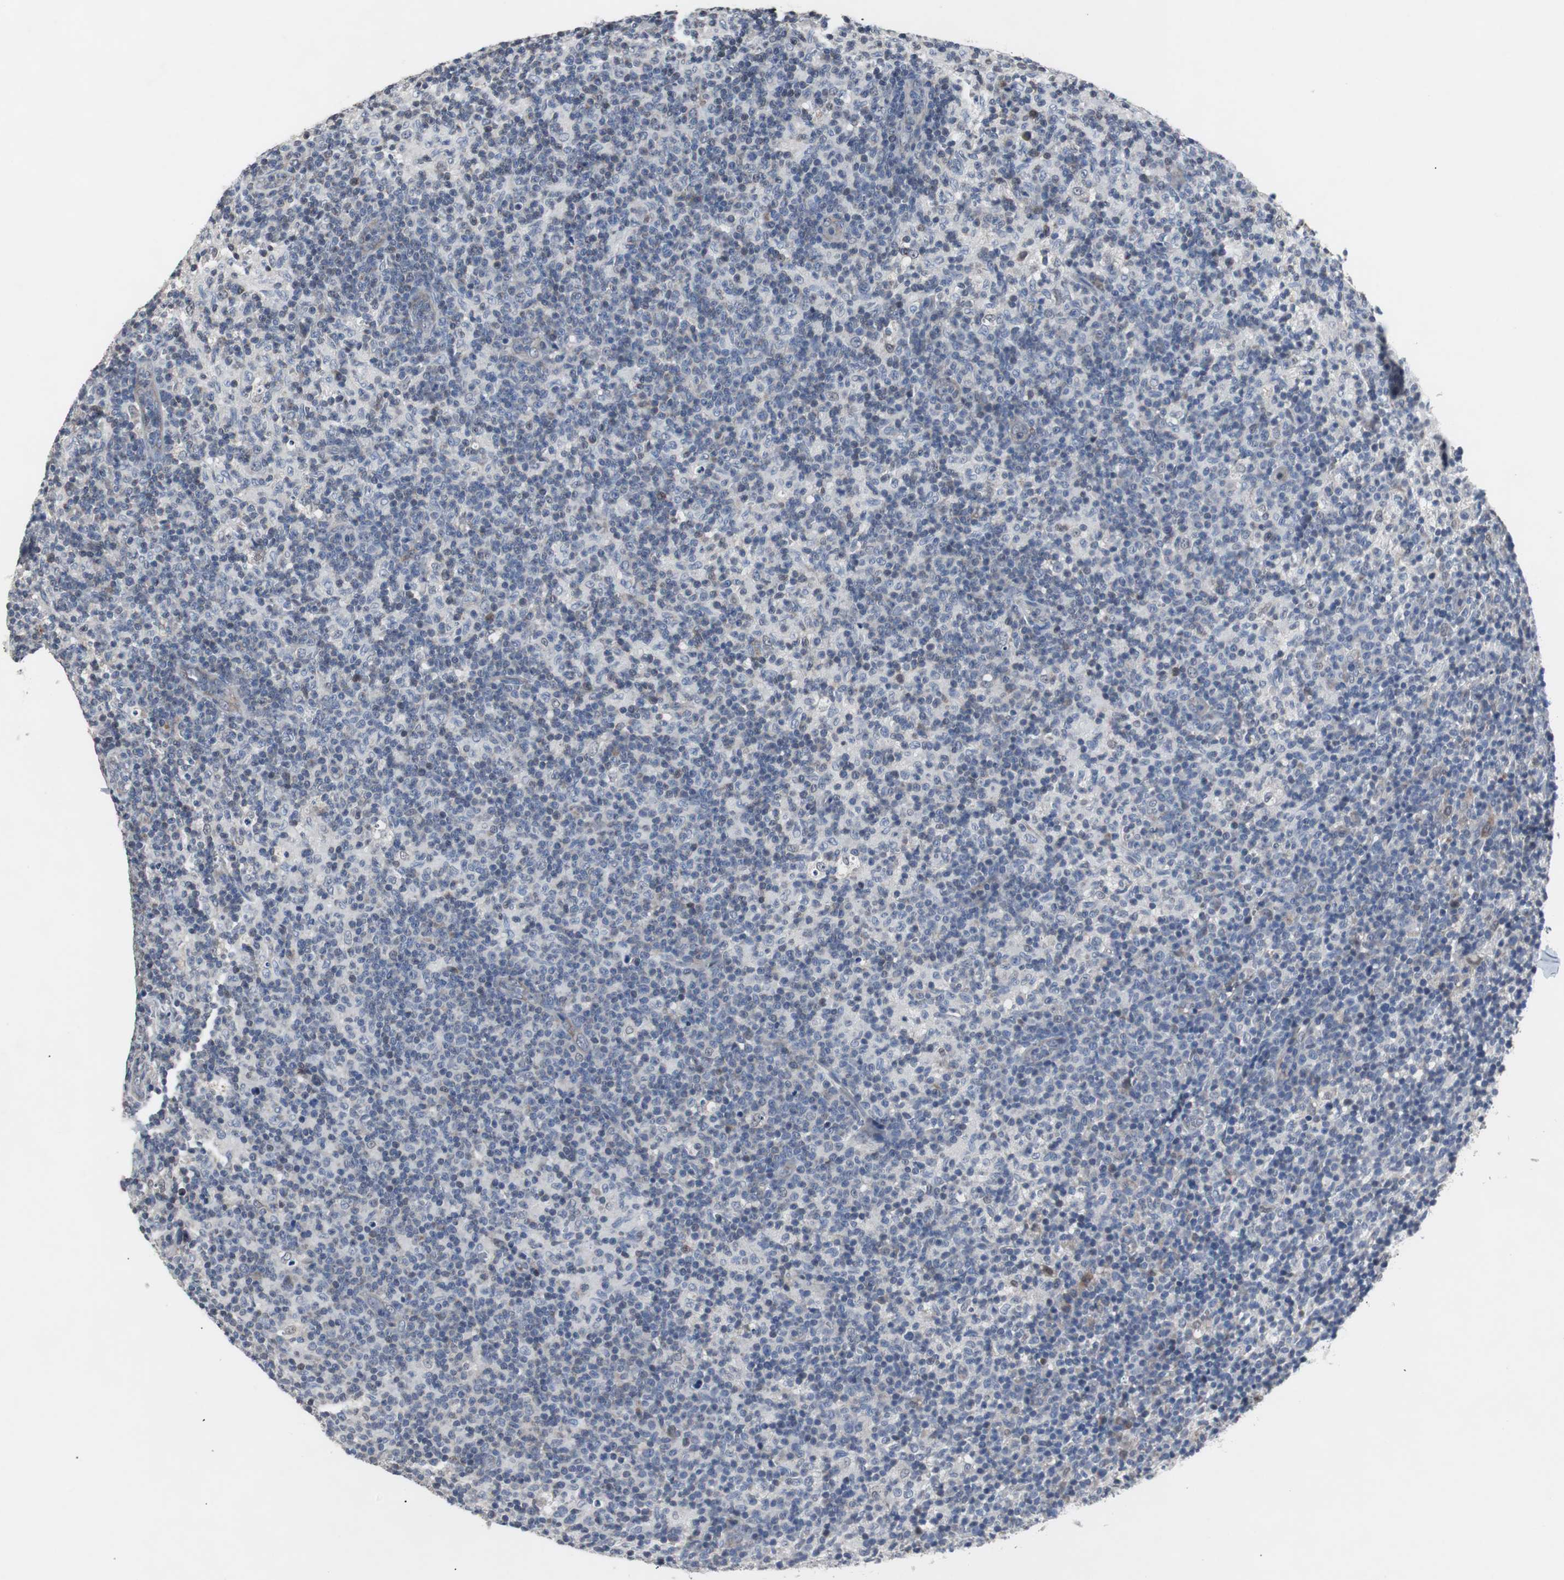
{"staining": {"intensity": "negative", "quantity": "none", "location": "none"}, "tissue": "lymph node", "cell_type": "Germinal center cells", "image_type": "normal", "snomed": [{"axis": "morphology", "description": "Normal tissue, NOS"}, {"axis": "morphology", "description": "Inflammation, NOS"}, {"axis": "topography", "description": "Lymph node"}], "caption": "Immunohistochemistry (IHC) image of normal lymph node: human lymph node stained with DAB (3,3'-diaminobenzidine) shows no significant protein staining in germinal center cells. (Brightfield microscopy of DAB (3,3'-diaminobenzidine) immunohistochemistry (IHC) at high magnification).", "gene": "RBM47", "patient": {"sex": "male", "age": 55}}